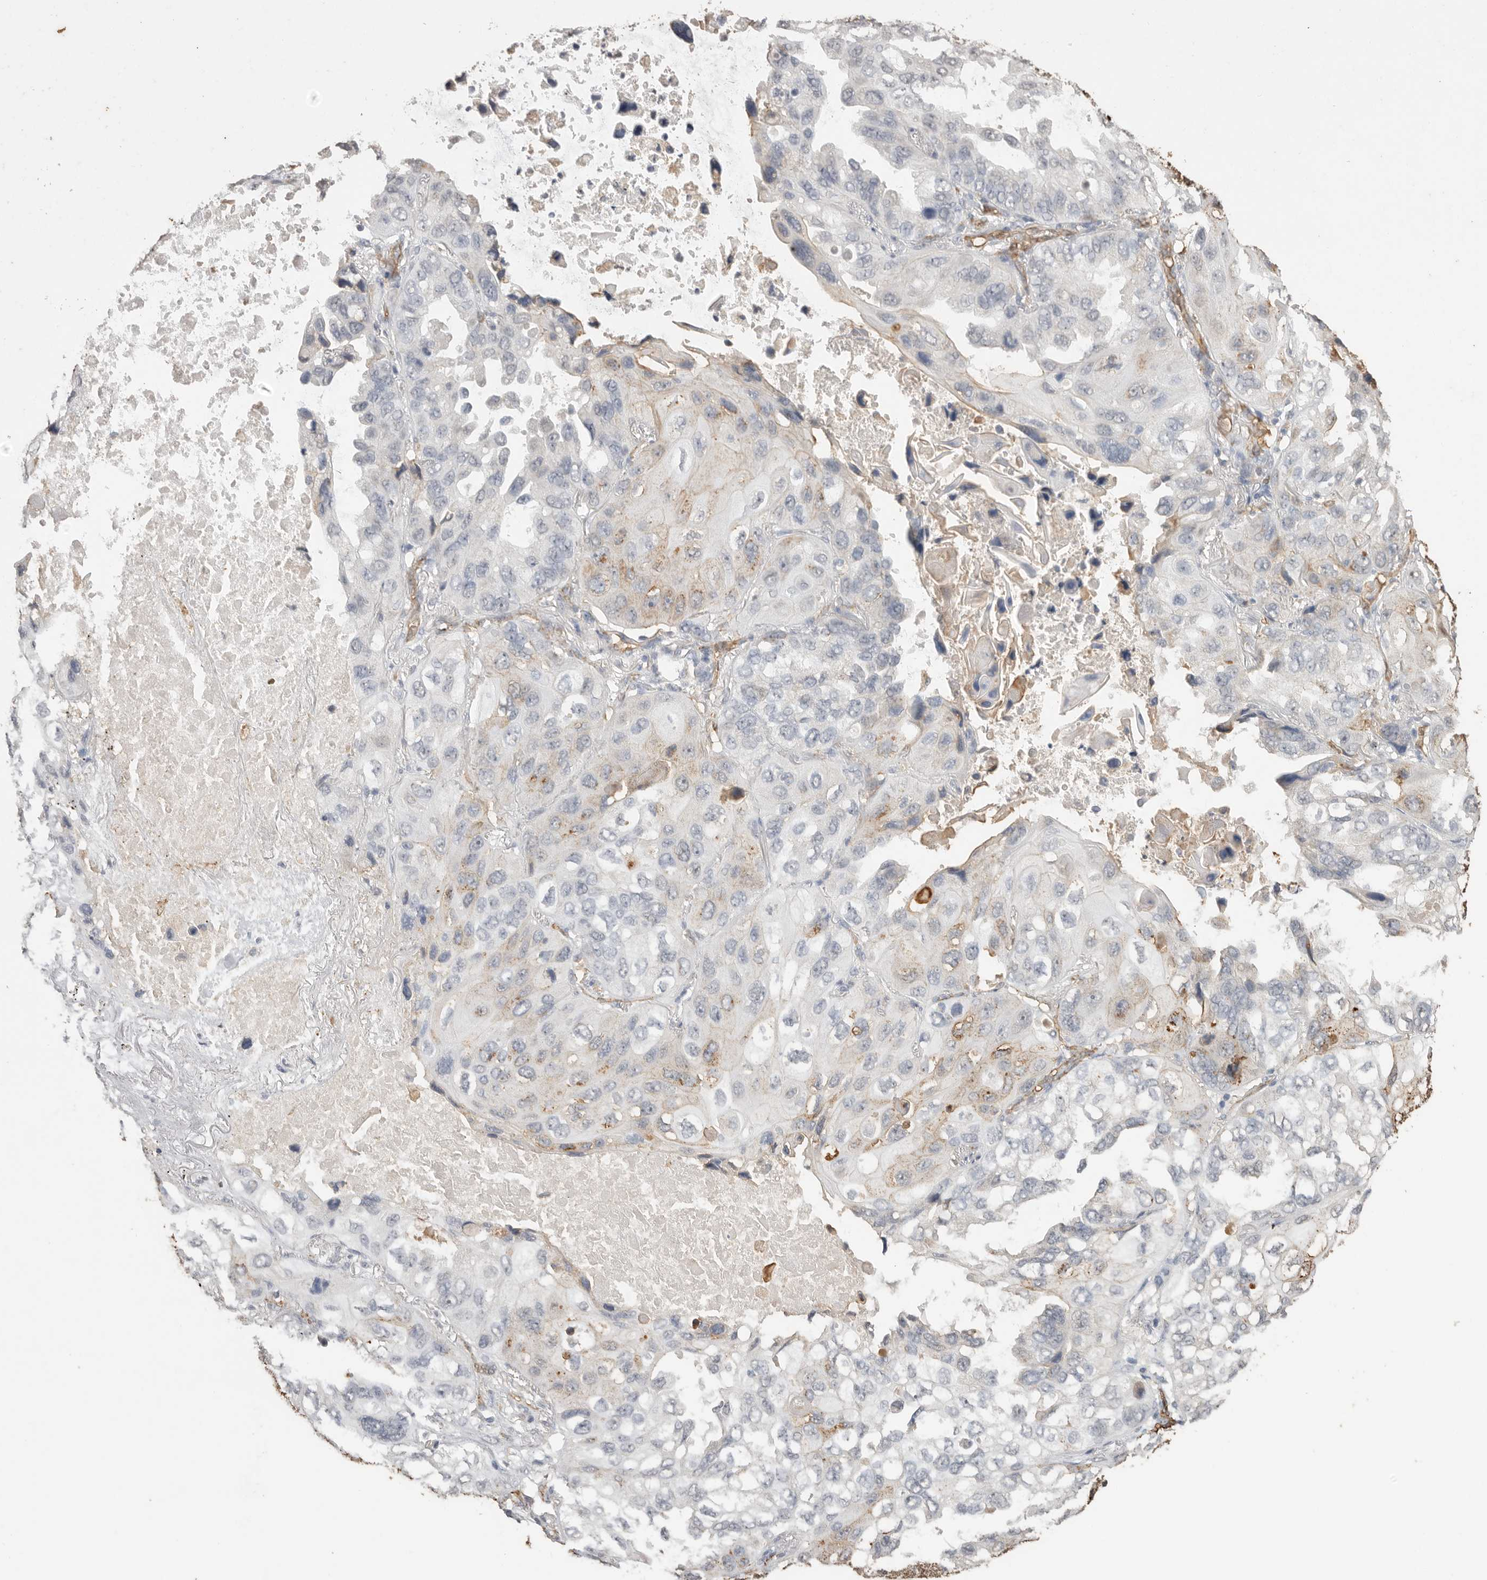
{"staining": {"intensity": "negative", "quantity": "none", "location": "none"}, "tissue": "lung cancer", "cell_type": "Tumor cells", "image_type": "cancer", "snomed": [{"axis": "morphology", "description": "Squamous cell carcinoma, NOS"}, {"axis": "topography", "description": "Lung"}], "caption": "DAB (3,3'-diaminobenzidine) immunohistochemical staining of human lung squamous cell carcinoma exhibits no significant staining in tumor cells. Brightfield microscopy of immunohistochemistry (IHC) stained with DAB (brown) and hematoxylin (blue), captured at high magnification.", "gene": "IL27", "patient": {"sex": "female", "age": 73}}